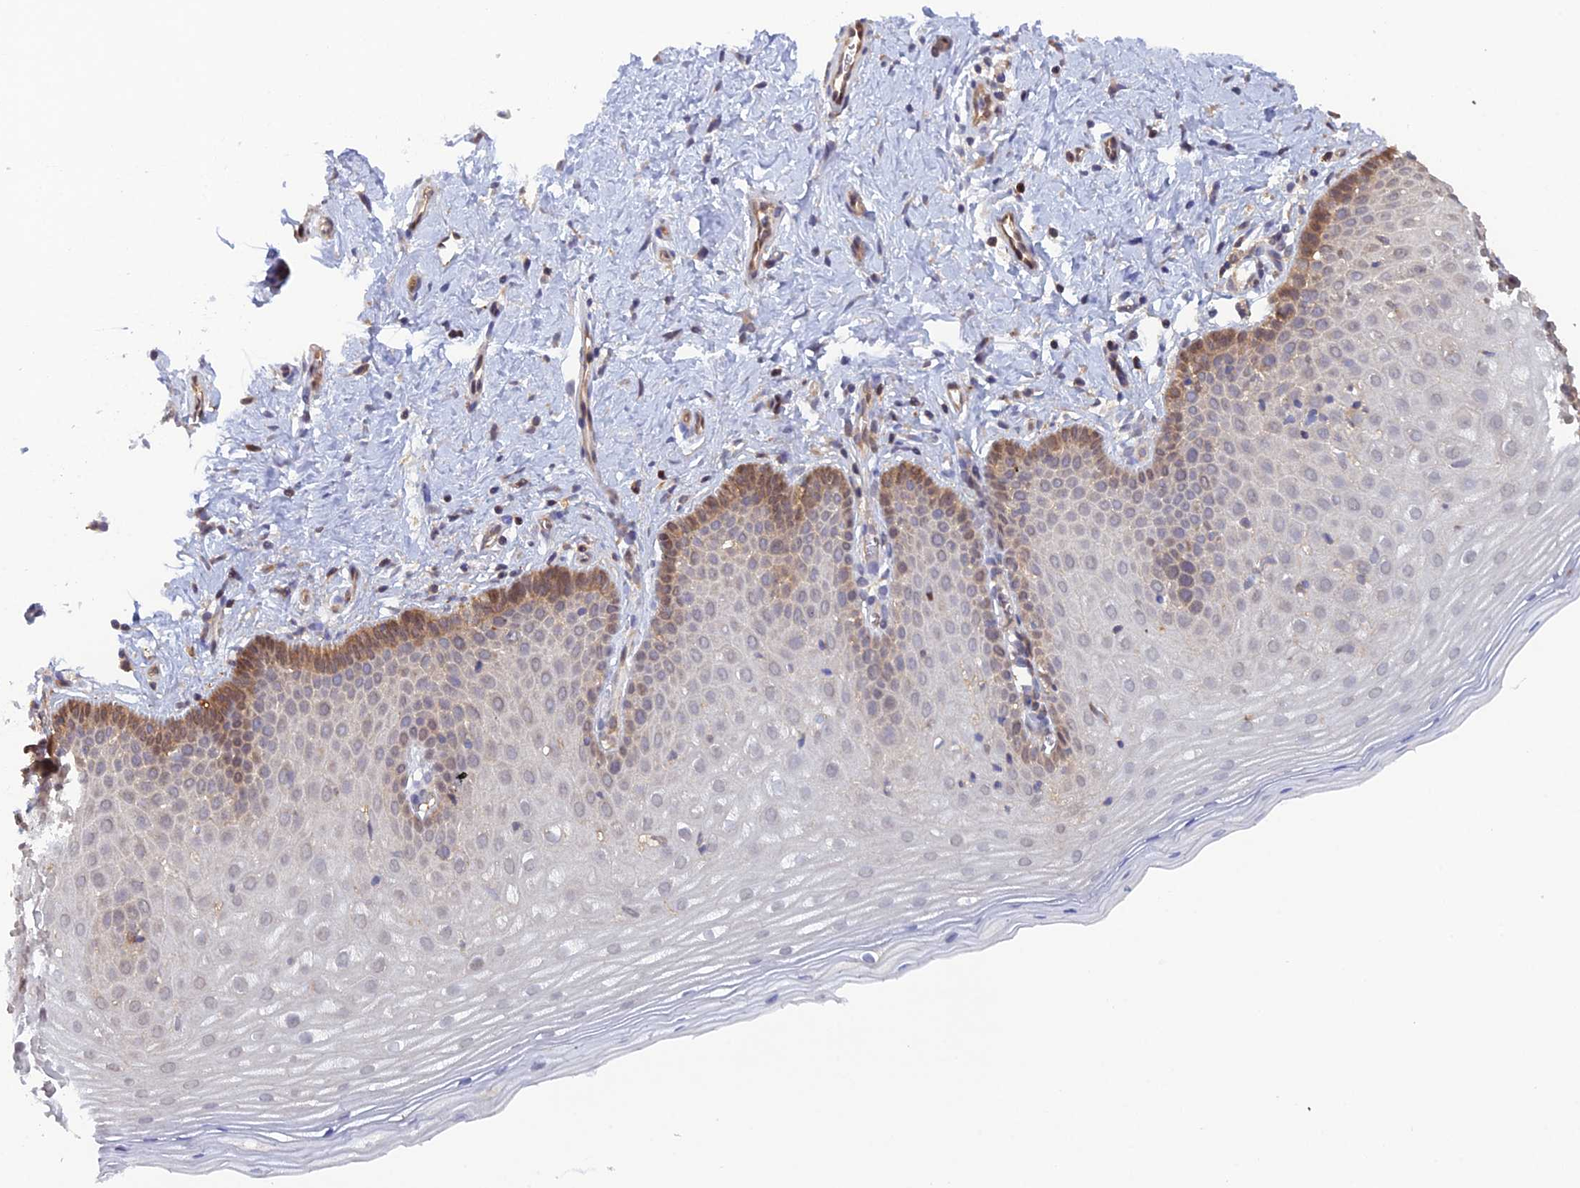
{"staining": {"intensity": "moderate", "quantity": "25%-75%", "location": "cytoplasmic/membranous,nuclear"}, "tissue": "cervix", "cell_type": "Glandular cells", "image_type": "normal", "snomed": [{"axis": "morphology", "description": "Normal tissue, NOS"}, {"axis": "topography", "description": "Cervix"}], "caption": "Immunohistochemistry (IHC) photomicrograph of normal cervix: cervix stained using immunohistochemistry shows medium levels of moderate protein expression localized specifically in the cytoplasmic/membranous,nuclear of glandular cells, appearing as a cytoplasmic/membranous,nuclear brown color.", "gene": "HINT1", "patient": {"sex": "female", "age": 36}}